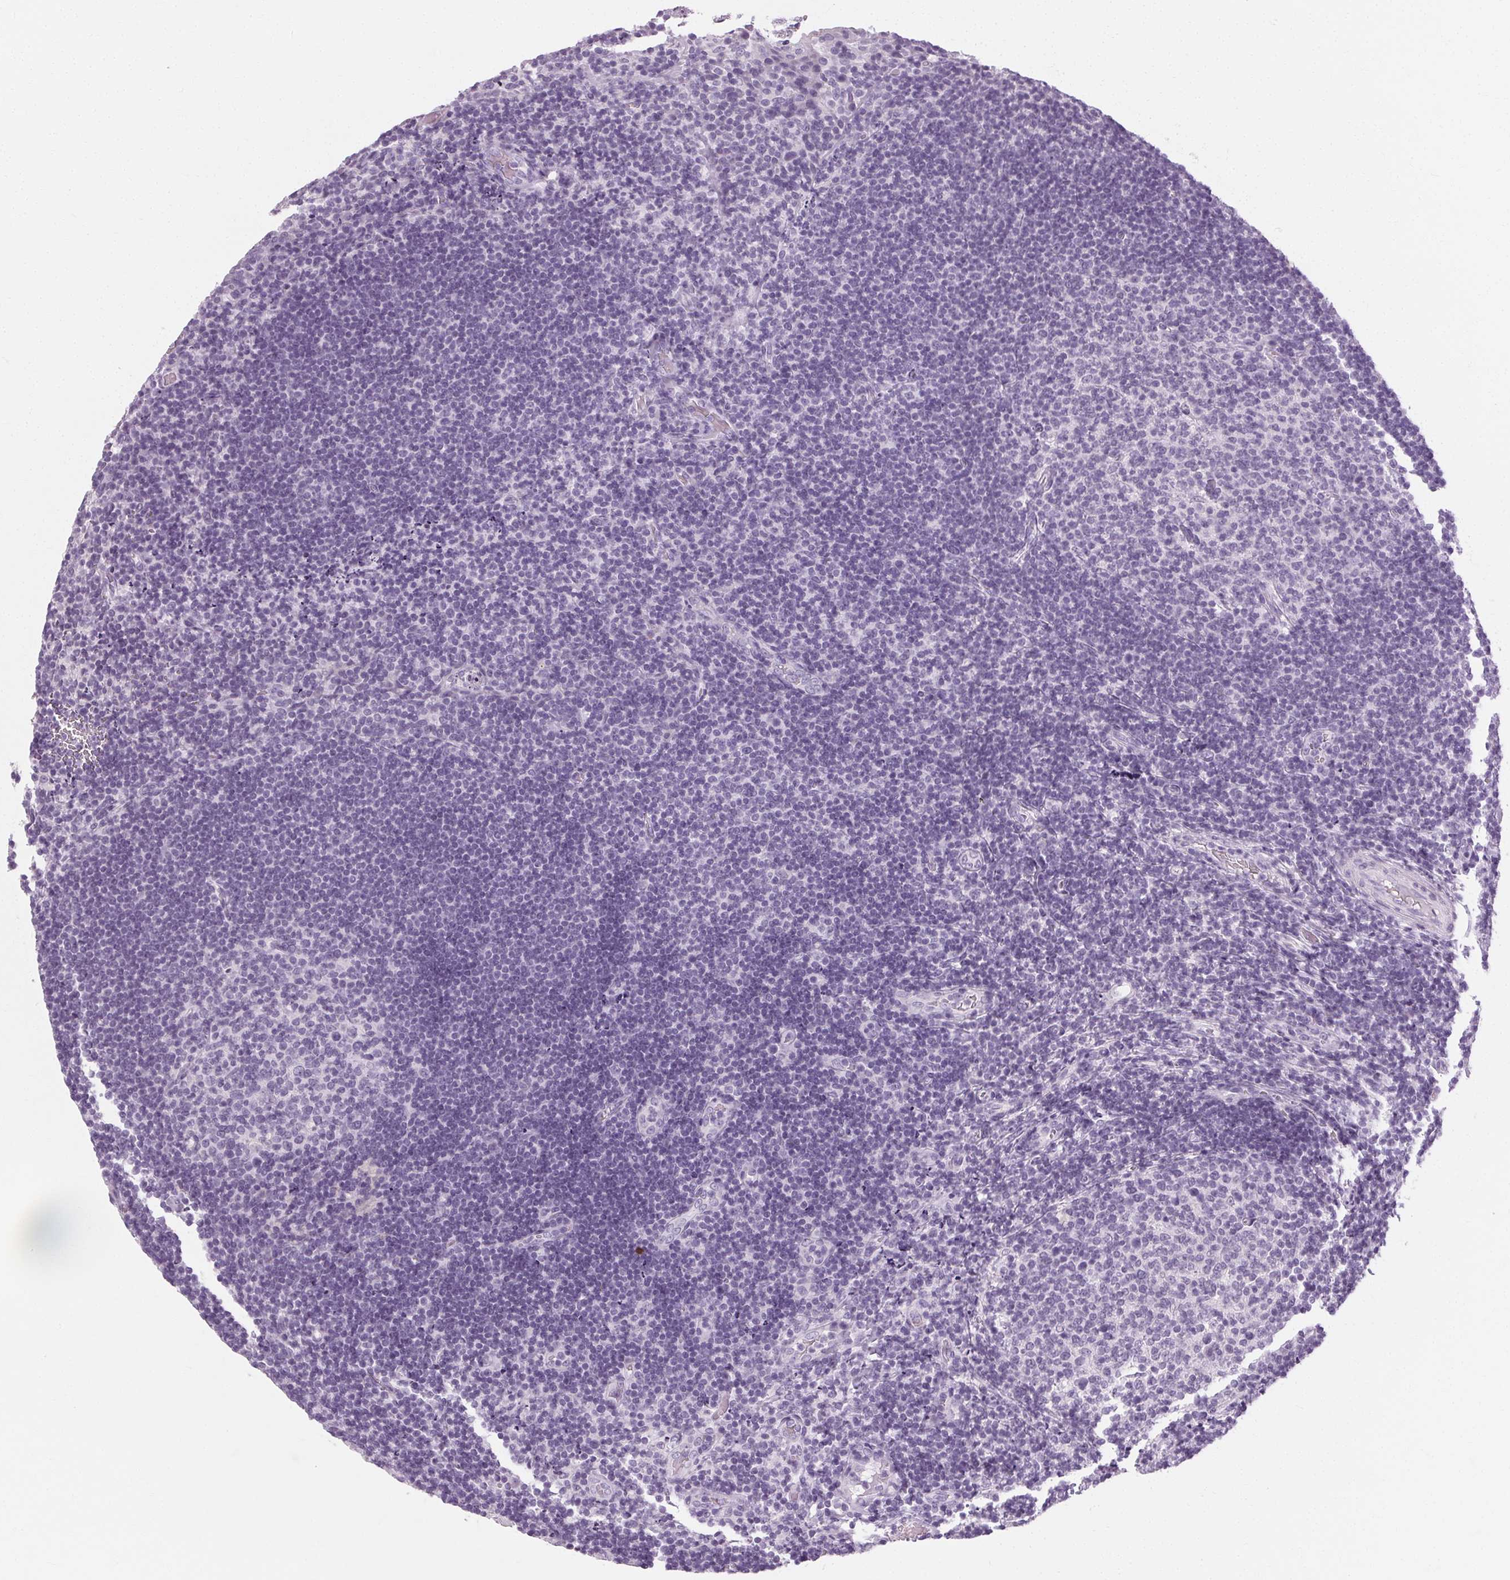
{"staining": {"intensity": "negative", "quantity": "none", "location": "none"}, "tissue": "tonsil", "cell_type": "Germinal center cells", "image_type": "normal", "snomed": [{"axis": "morphology", "description": "Normal tissue, NOS"}, {"axis": "topography", "description": "Tonsil"}], "caption": "High power microscopy histopathology image of an immunohistochemistry (IHC) image of benign tonsil, revealing no significant staining in germinal center cells. The staining was performed using DAB to visualize the protein expression in brown, while the nuclei were stained in blue with hematoxylin (Magnification: 20x).", "gene": "POMC", "patient": {"sex": "female", "age": 10}}